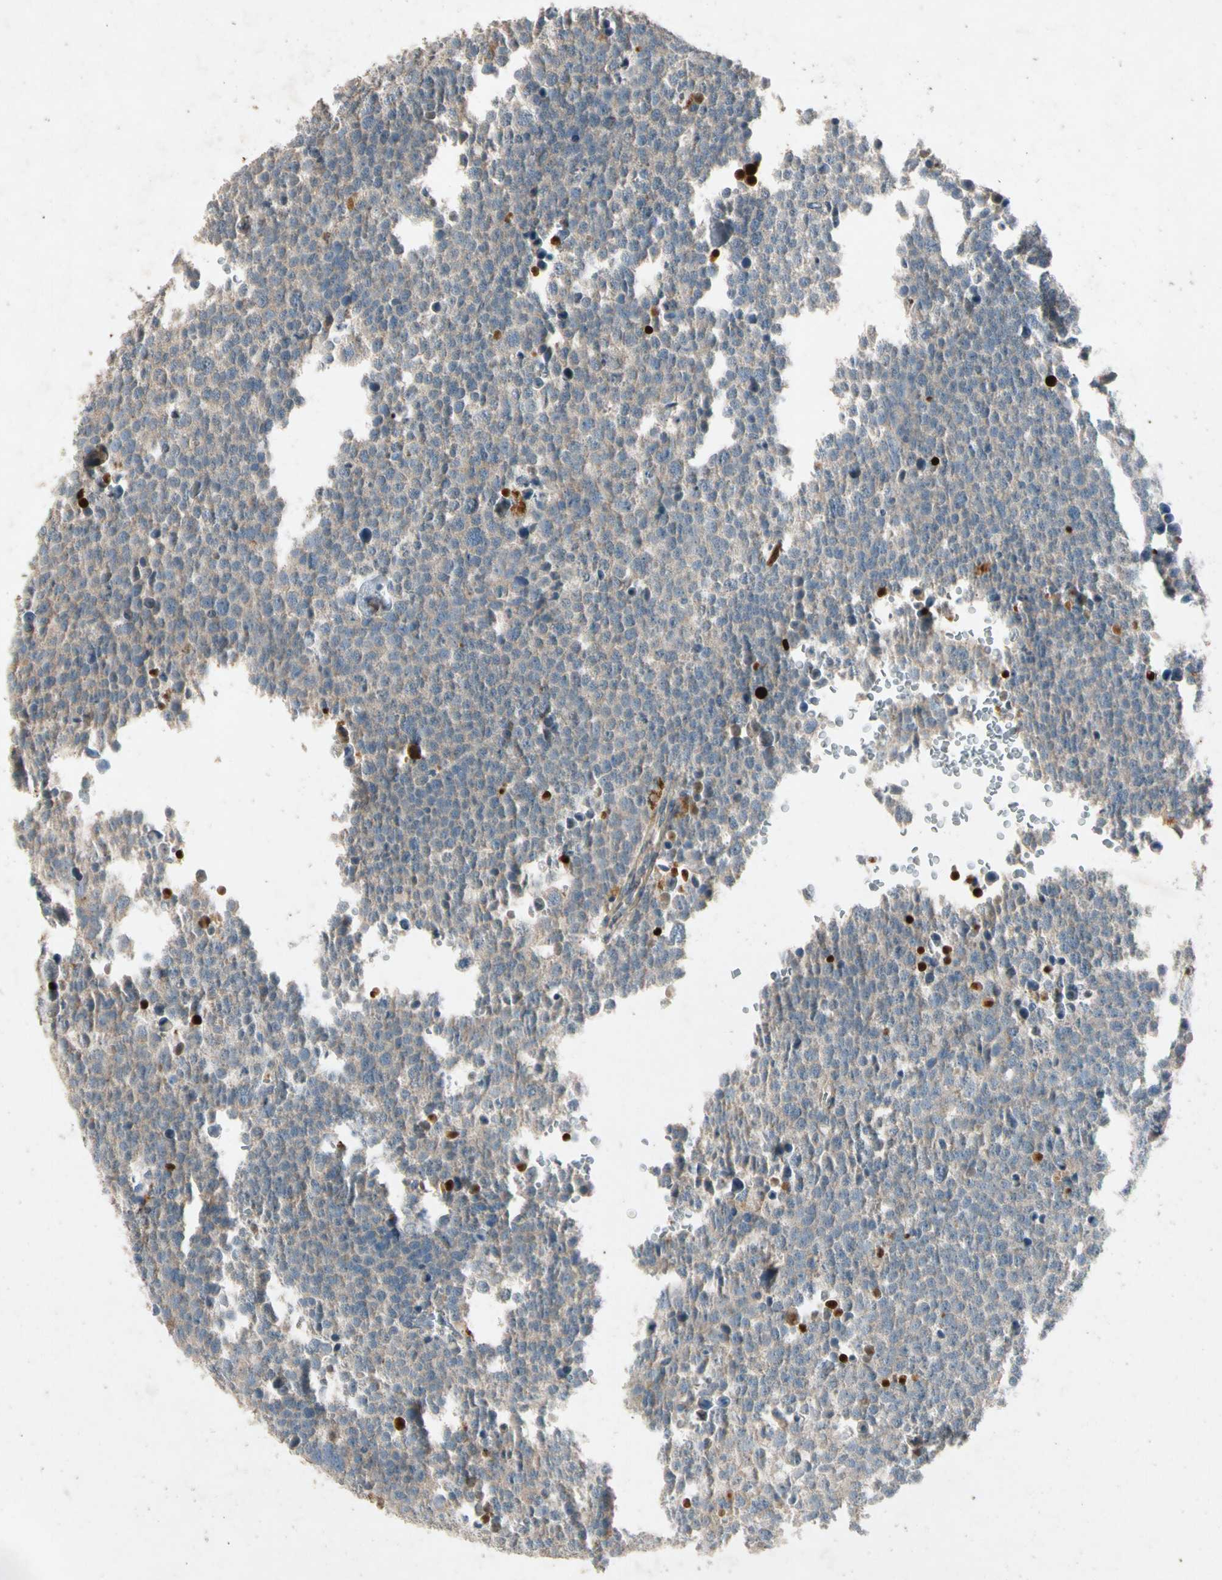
{"staining": {"intensity": "weak", "quantity": "25%-75%", "location": "cytoplasmic/membranous"}, "tissue": "testis cancer", "cell_type": "Tumor cells", "image_type": "cancer", "snomed": [{"axis": "morphology", "description": "Seminoma, NOS"}, {"axis": "topography", "description": "Testis"}], "caption": "A histopathology image of testis cancer (seminoma) stained for a protein demonstrates weak cytoplasmic/membranous brown staining in tumor cells. The protein of interest is stained brown, and the nuclei are stained in blue (DAB (3,3'-diaminobenzidine) IHC with brightfield microscopy, high magnification).", "gene": "GPLD1", "patient": {"sex": "male", "age": 71}}